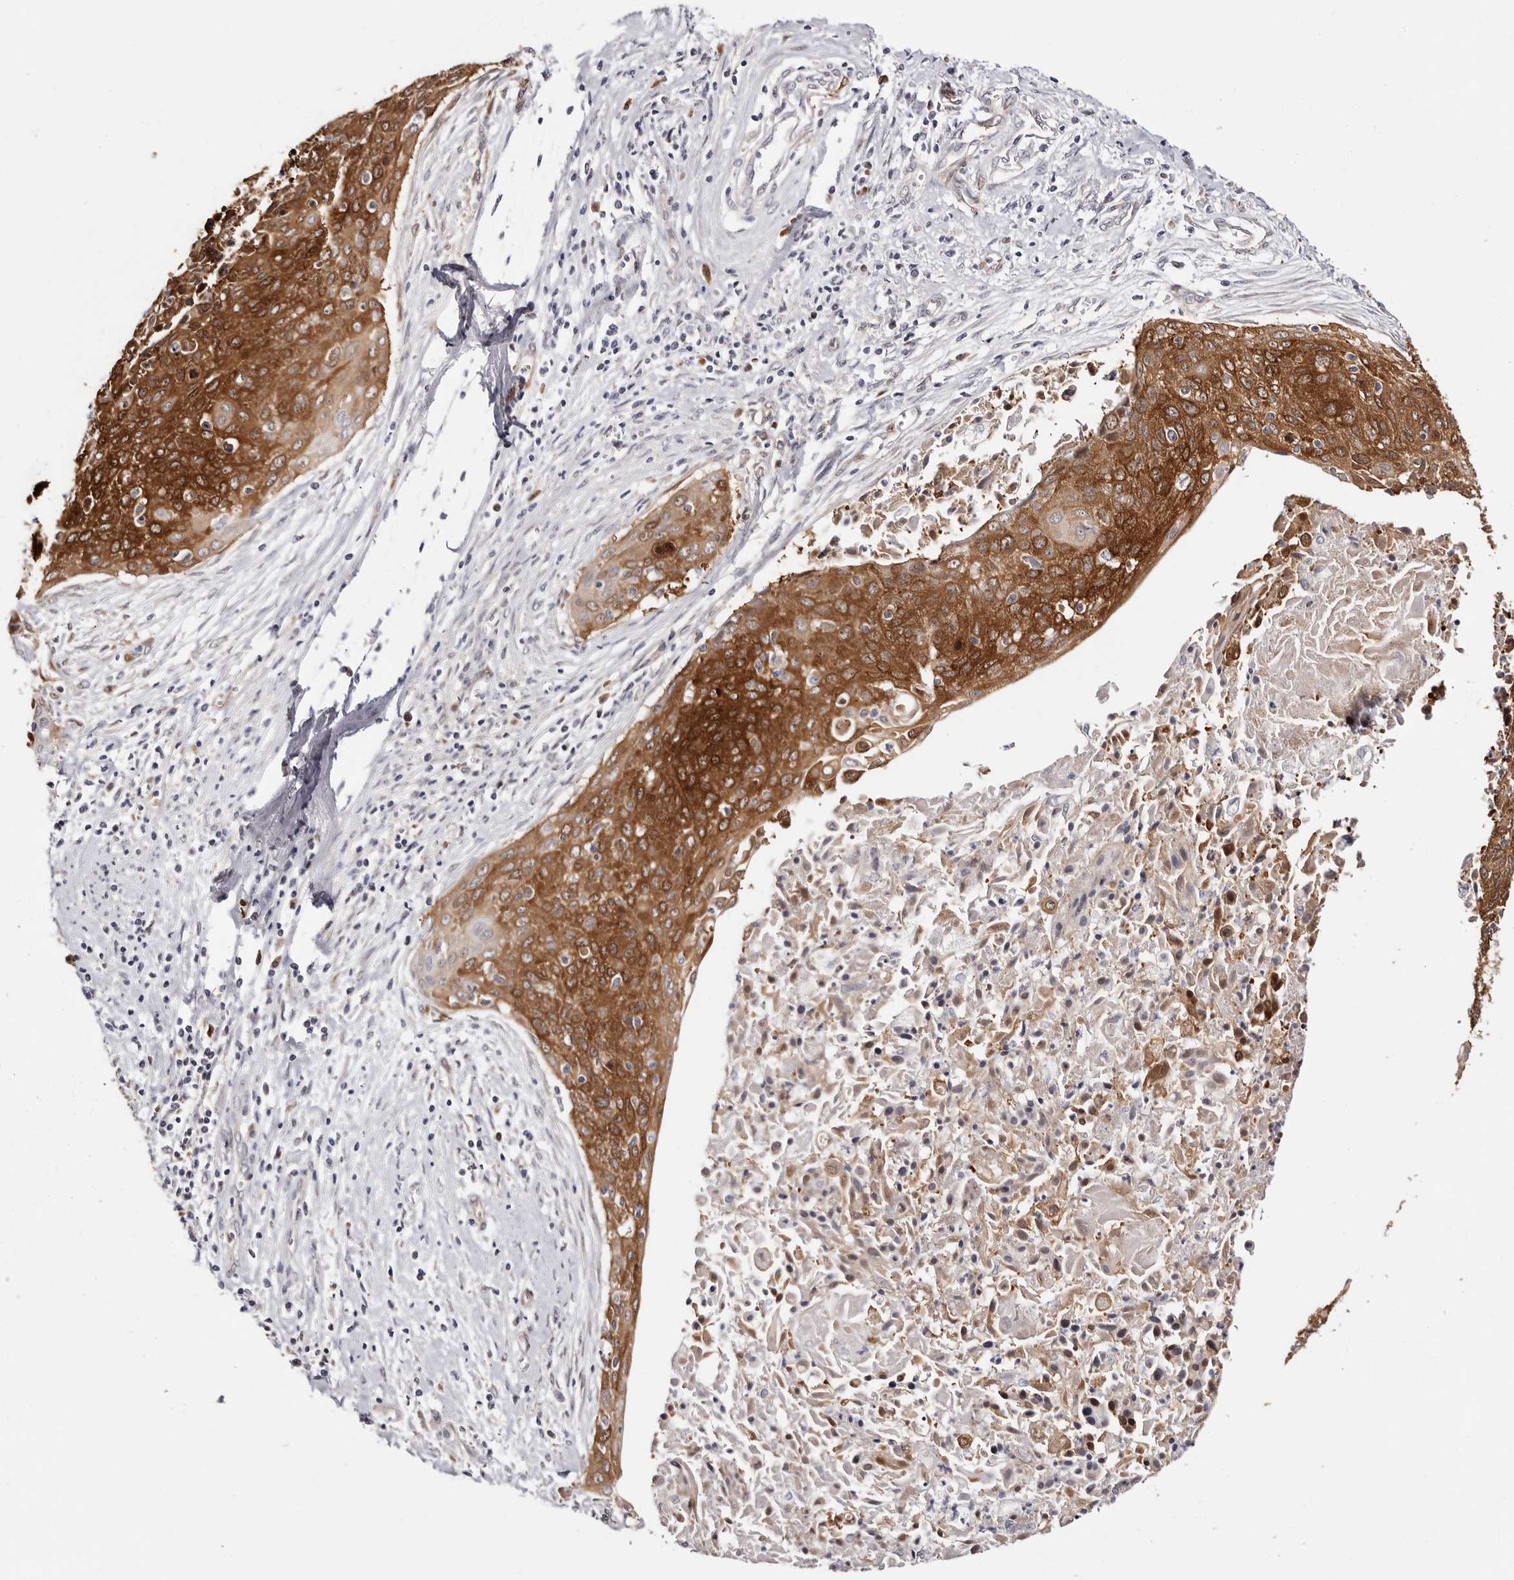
{"staining": {"intensity": "strong", "quantity": ">75%", "location": "cytoplasmic/membranous"}, "tissue": "cervical cancer", "cell_type": "Tumor cells", "image_type": "cancer", "snomed": [{"axis": "morphology", "description": "Squamous cell carcinoma, NOS"}, {"axis": "topography", "description": "Cervix"}], "caption": "Strong cytoplasmic/membranous expression for a protein is seen in about >75% of tumor cells of cervical cancer (squamous cell carcinoma) using IHC.", "gene": "GFOD1", "patient": {"sex": "female", "age": 55}}